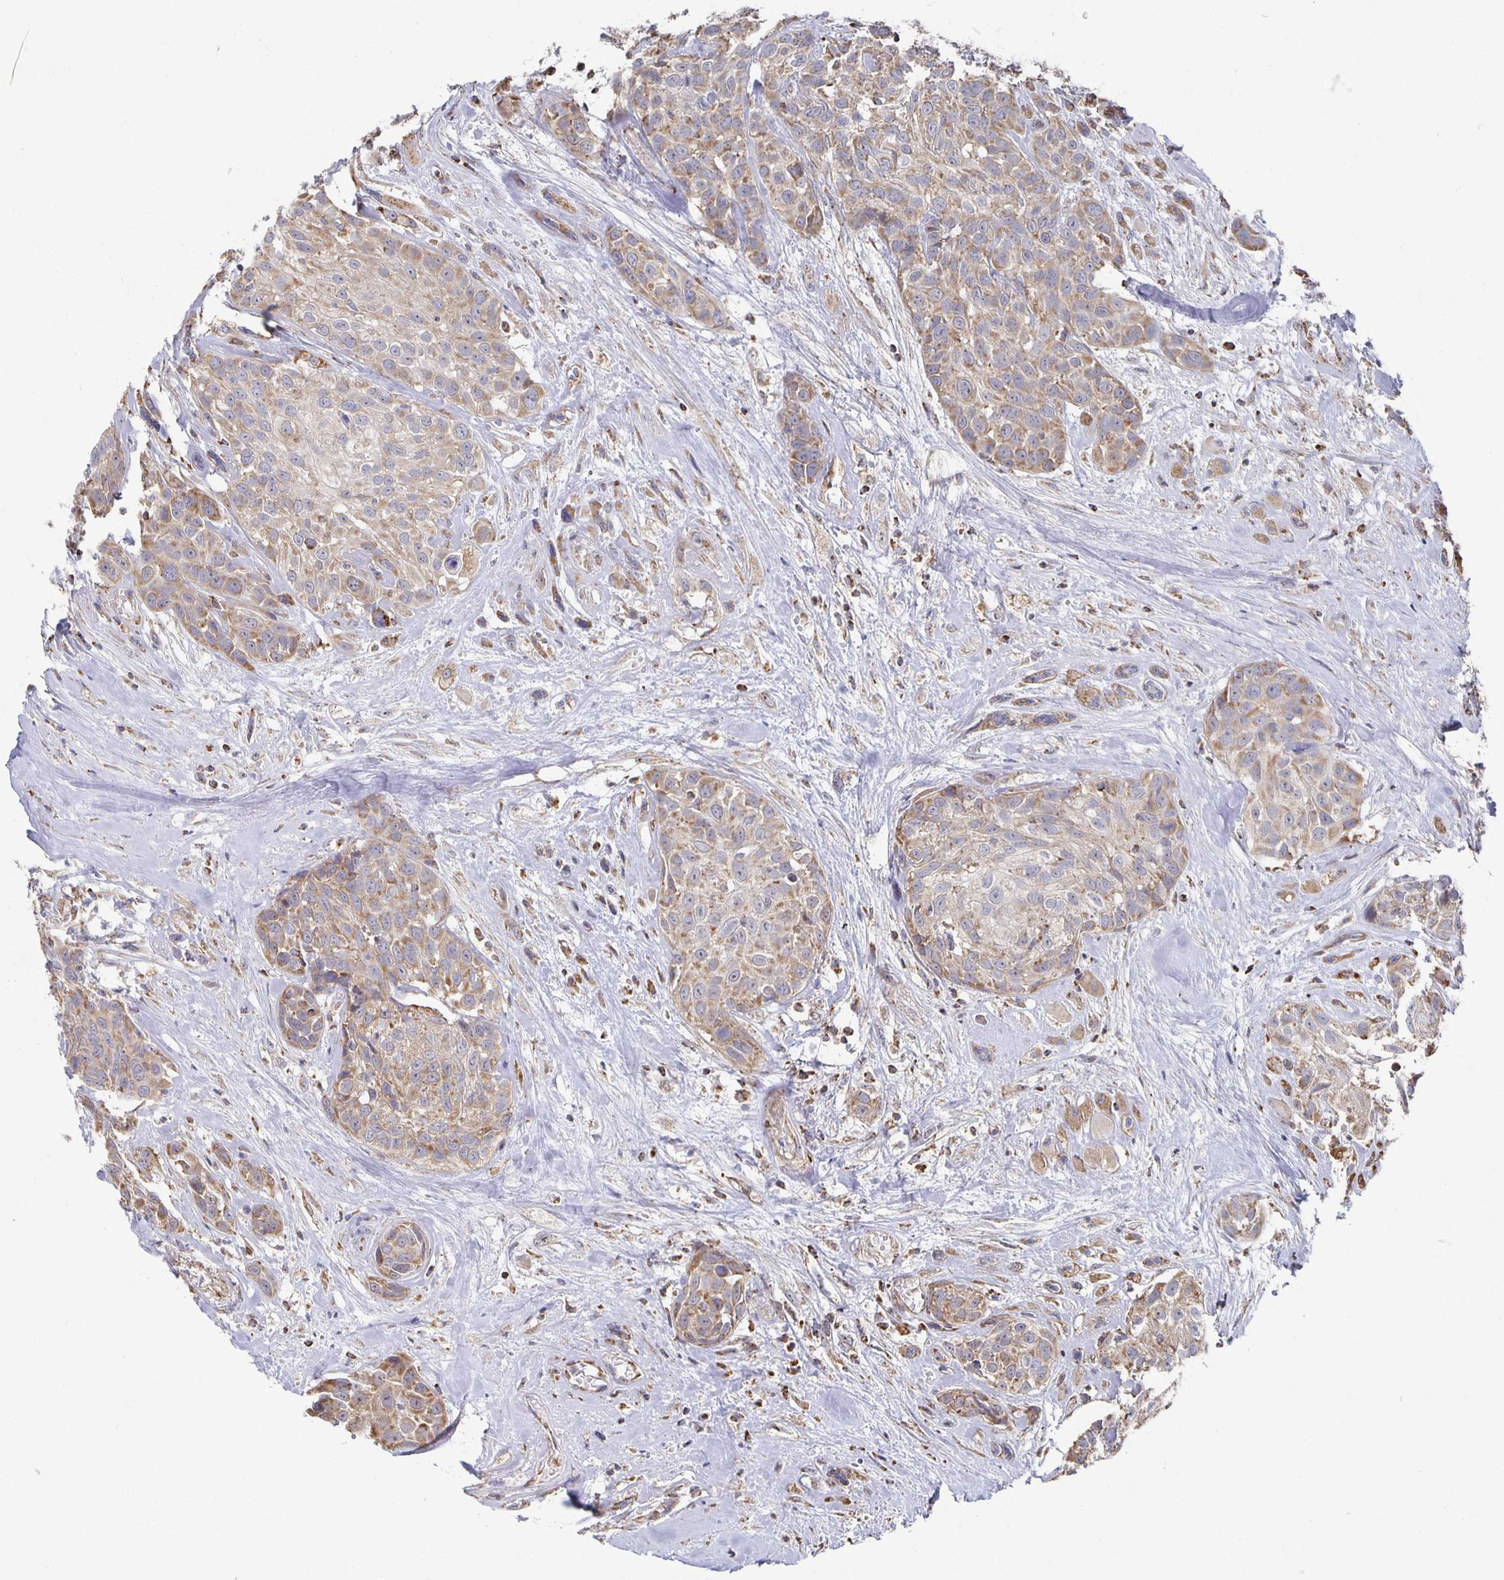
{"staining": {"intensity": "moderate", "quantity": ">75%", "location": "cytoplasmic/membranous"}, "tissue": "head and neck cancer", "cell_type": "Tumor cells", "image_type": "cancer", "snomed": [{"axis": "morphology", "description": "Squamous cell carcinoma, NOS"}, {"axis": "topography", "description": "Head-Neck"}], "caption": "A brown stain highlights moderate cytoplasmic/membranous staining of a protein in squamous cell carcinoma (head and neck) tumor cells.", "gene": "NKX2-8", "patient": {"sex": "female", "age": 50}}